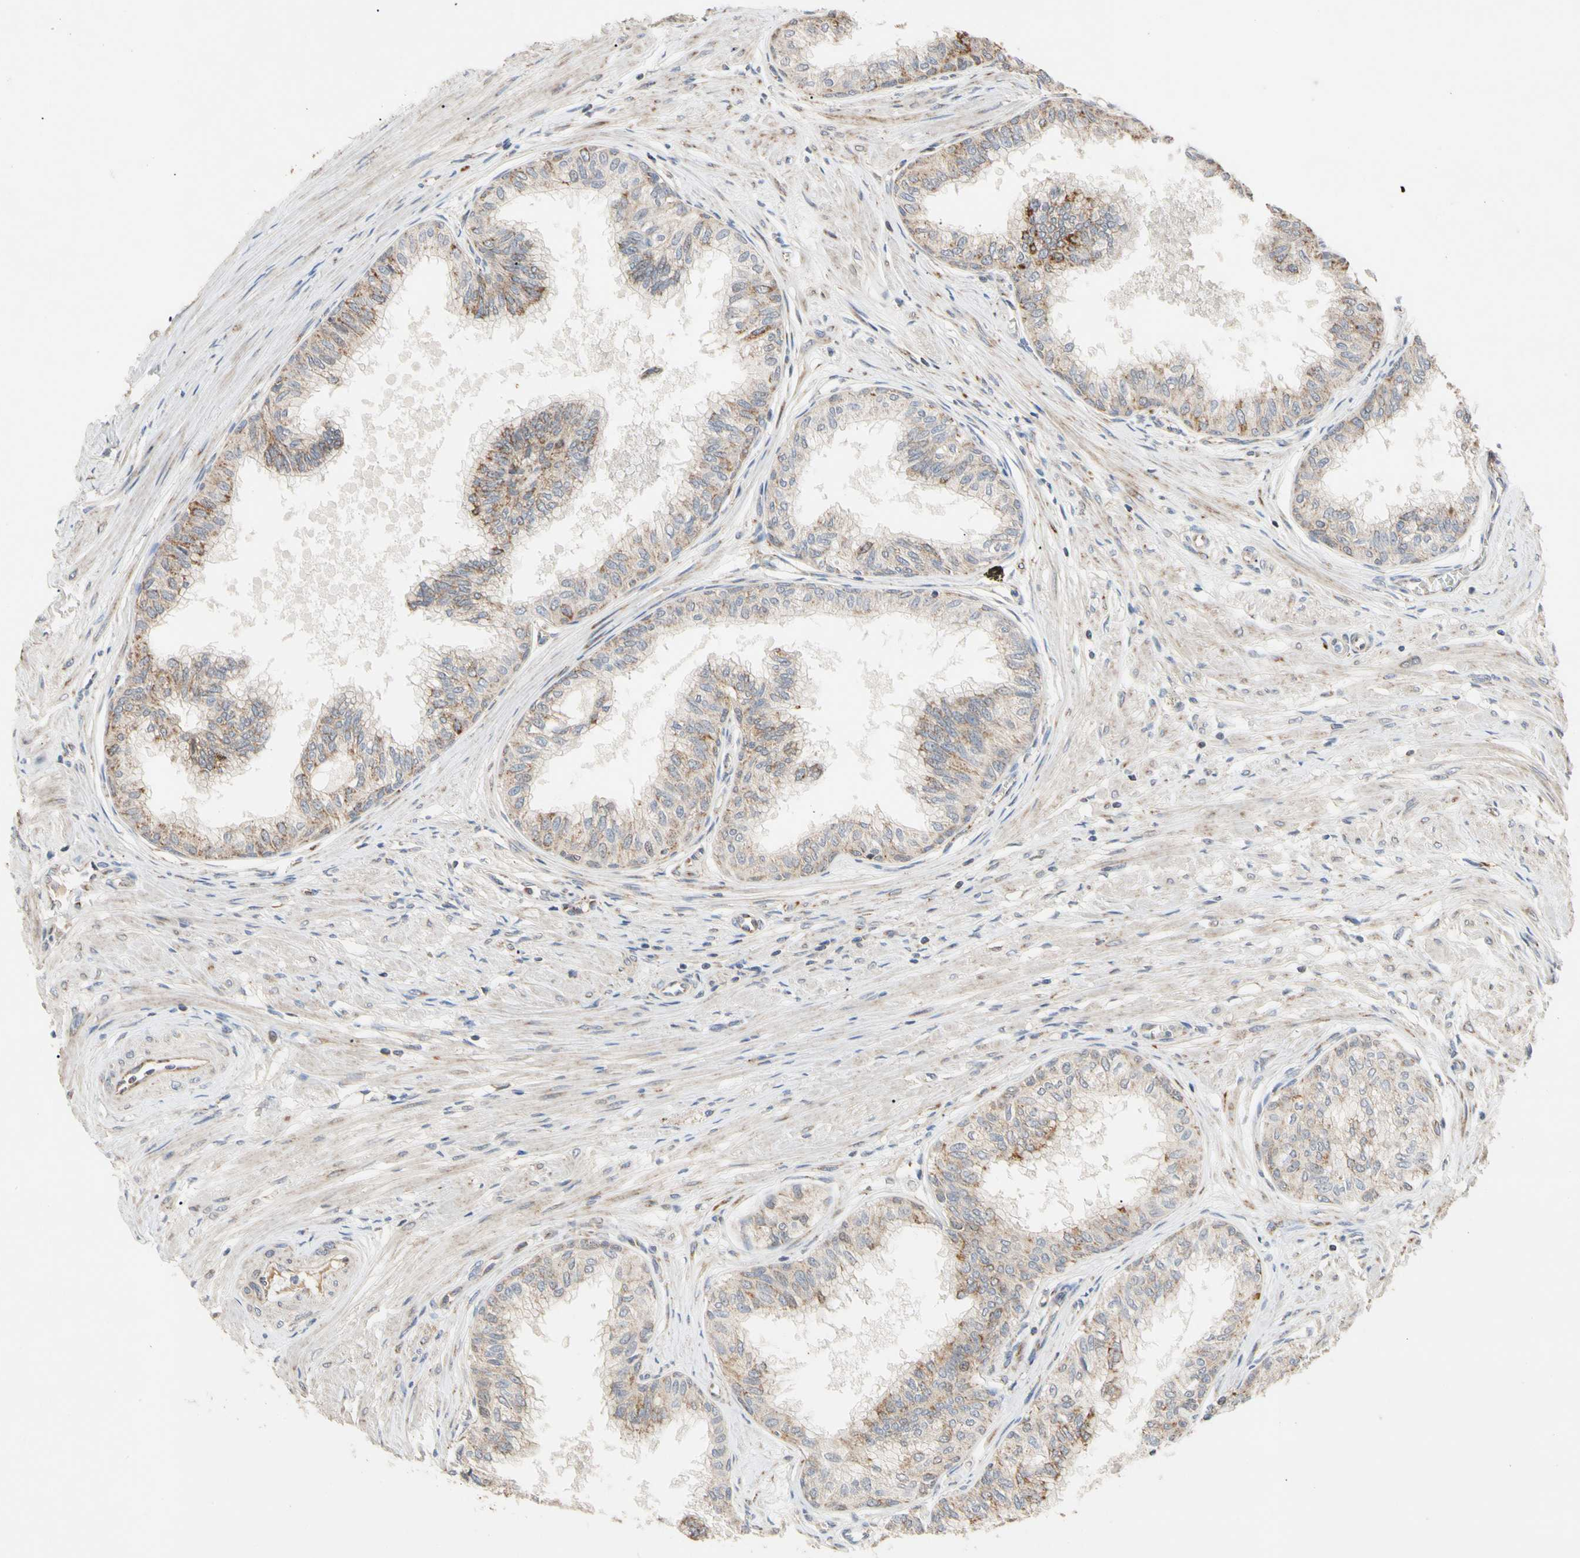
{"staining": {"intensity": "strong", "quantity": "25%-75%", "location": "cytoplasmic/membranous"}, "tissue": "prostate", "cell_type": "Glandular cells", "image_type": "normal", "snomed": [{"axis": "morphology", "description": "Normal tissue, NOS"}, {"axis": "topography", "description": "Prostate"}, {"axis": "topography", "description": "Seminal veicle"}], "caption": "Protein staining demonstrates strong cytoplasmic/membranous expression in about 25%-75% of glandular cells in unremarkable prostate. Nuclei are stained in blue.", "gene": "GPD2", "patient": {"sex": "male", "age": 60}}